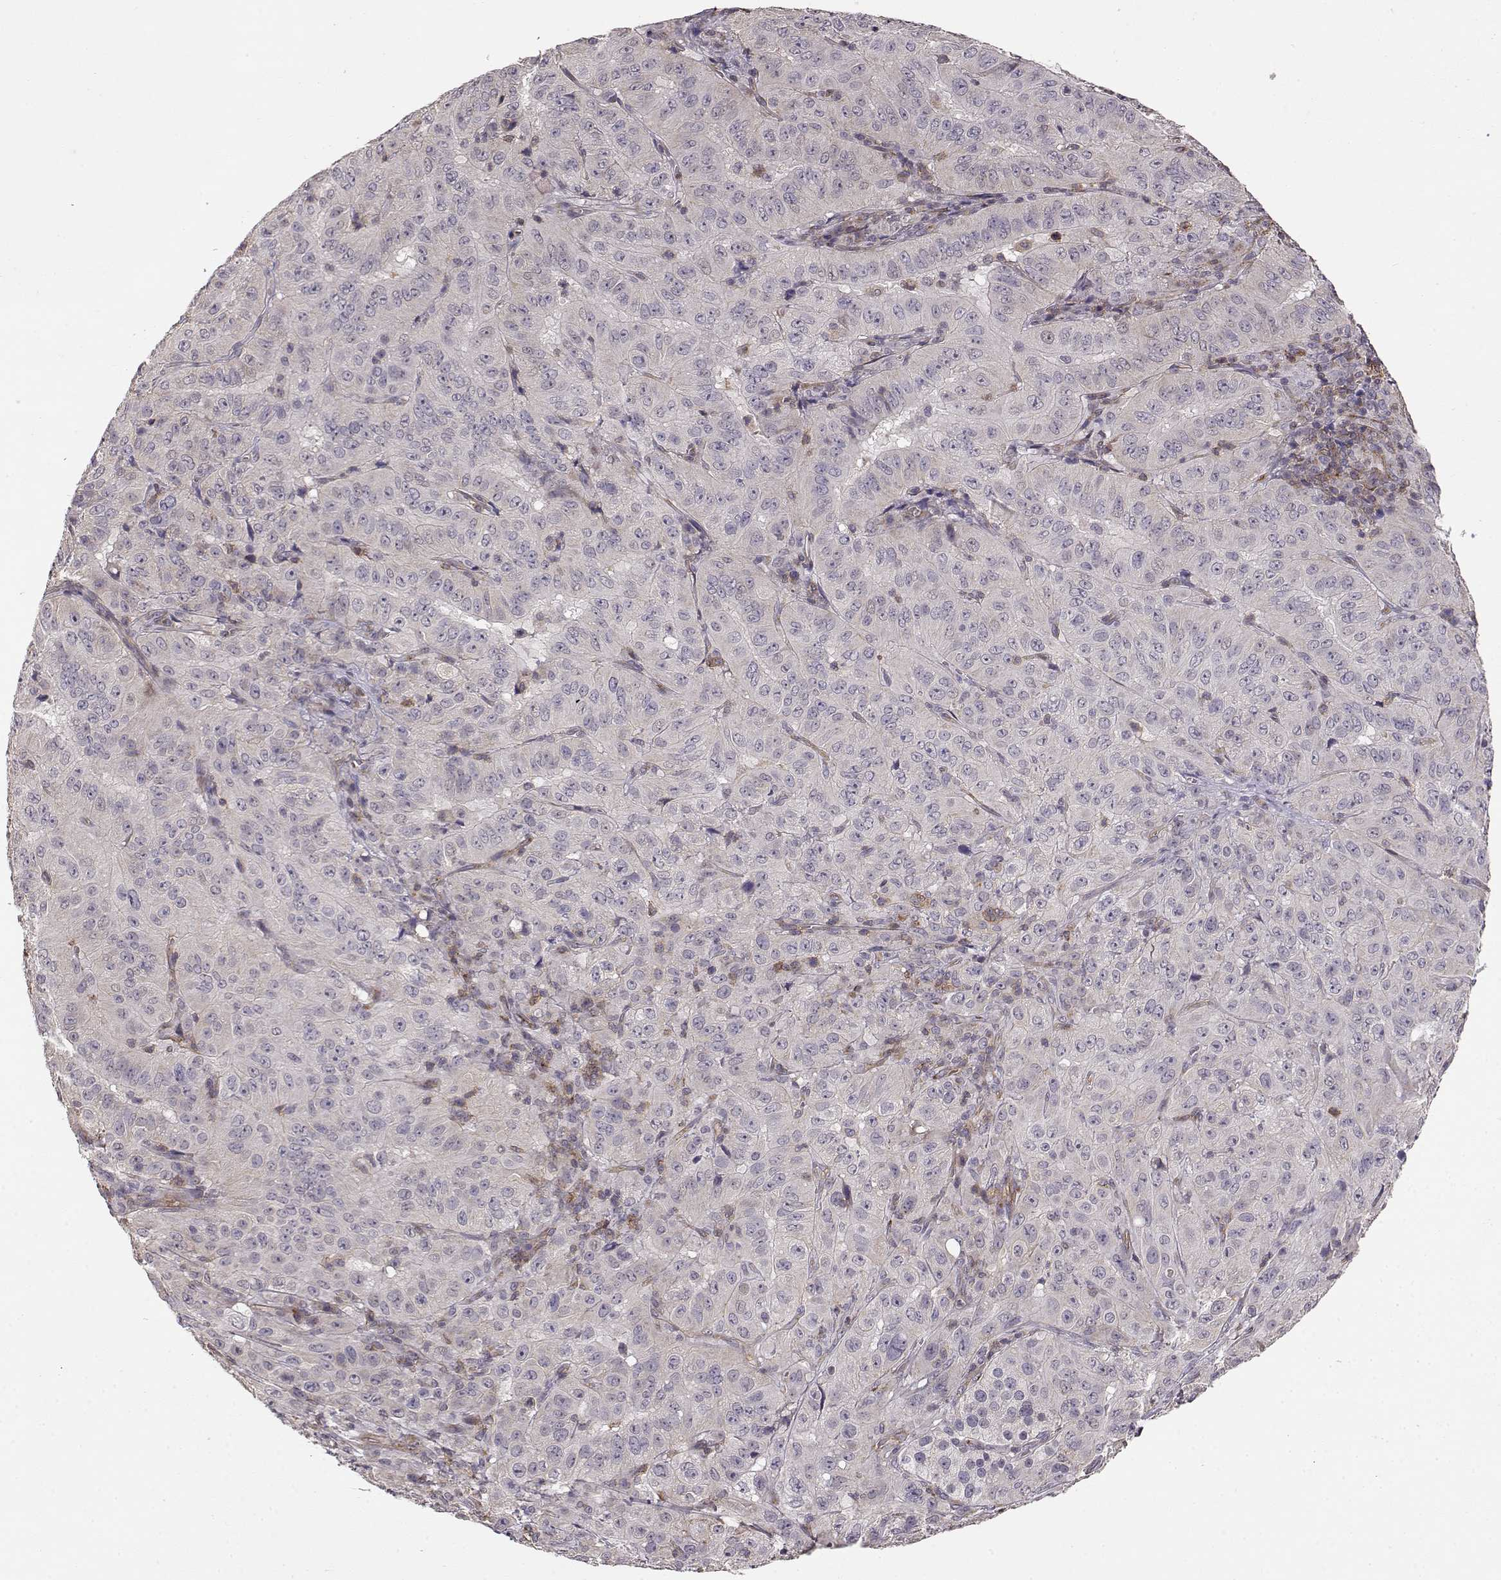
{"staining": {"intensity": "negative", "quantity": "none", "location": "none"}, "tissue": "pancreatic cancer", "cell_type": "Tumor cells", "image_type": "cancer", "snomed": [{"axis": "morphology", "description": "Adenocarcinoma, NOS"}, {"axis": "topography", "description": "Pancreas"}], "caption": "A high-resolution image shows immunohistochemistry staining of pancreatic cancer, which displays no significant staining in tumor cells. The staining was performed using DAB to visualize the protein expression in brown, while the nuclei were stained in blue with hematoxylin (Magnification: 20x).", "gene": "IFITM1", "patient": {"sex": "male", "age": 63}}